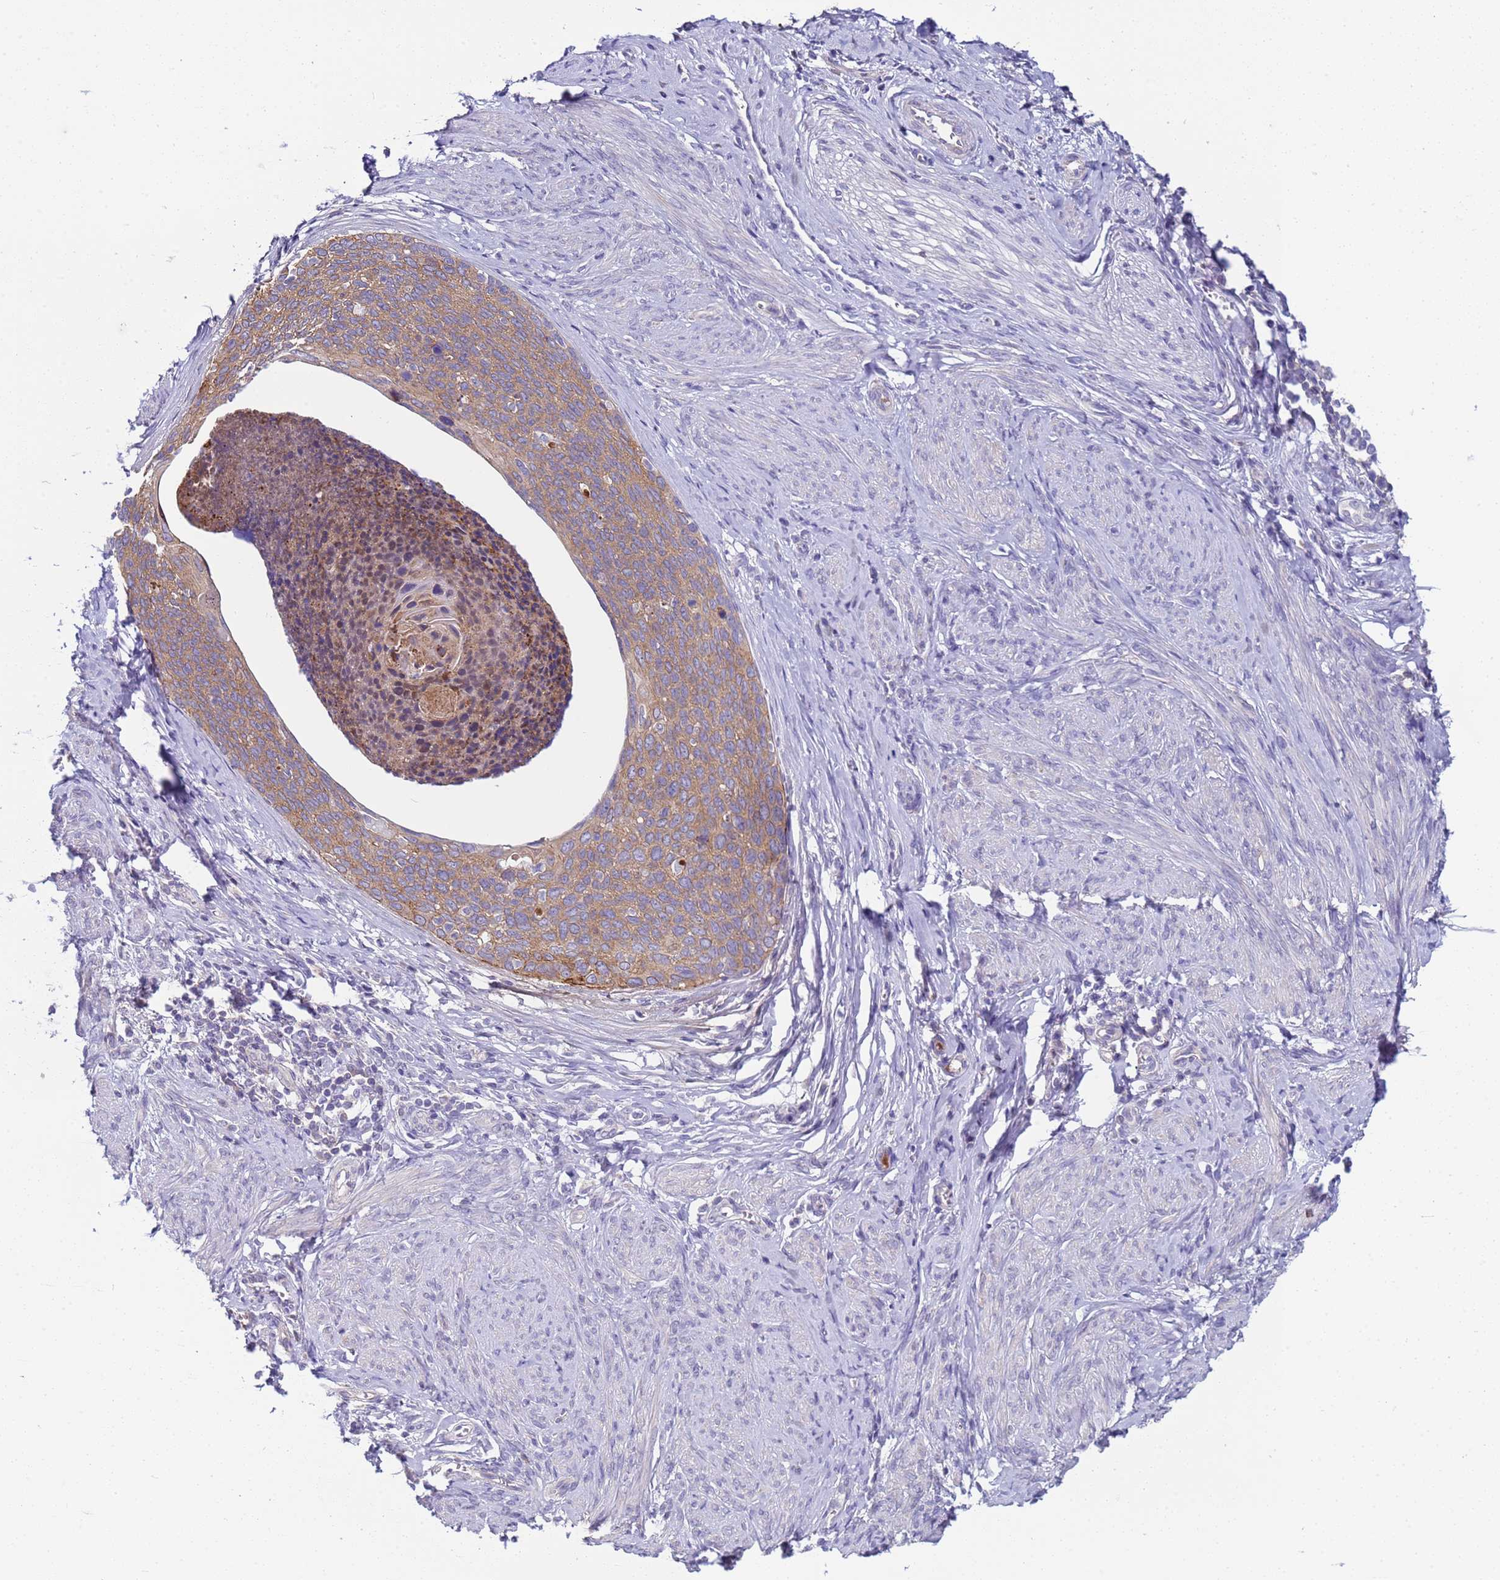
{"staining": {"intensity": "weak", "quantity": ">75%", "location": "cytoplasmic/membranous"}, "tissue": "cervical cancer", "cell_type": "Tumor cells", "image_type": "cancer", "snomed": [{"axis": "morphology", "description": "Squamous cell carcinoma, NOS"}, {"axis": "topography", "description": "Cervix"}], "caption": "DAB (3,3'-diaminobenzidine) immunohistochemical staining of squamous cell carcinoma (cervical) exhibits weak cytoplasmic/membranous protein staining in about >75% of tumor cells.", "gene": "TRIM51", "patient": {"sex": "female", "age": 80}}